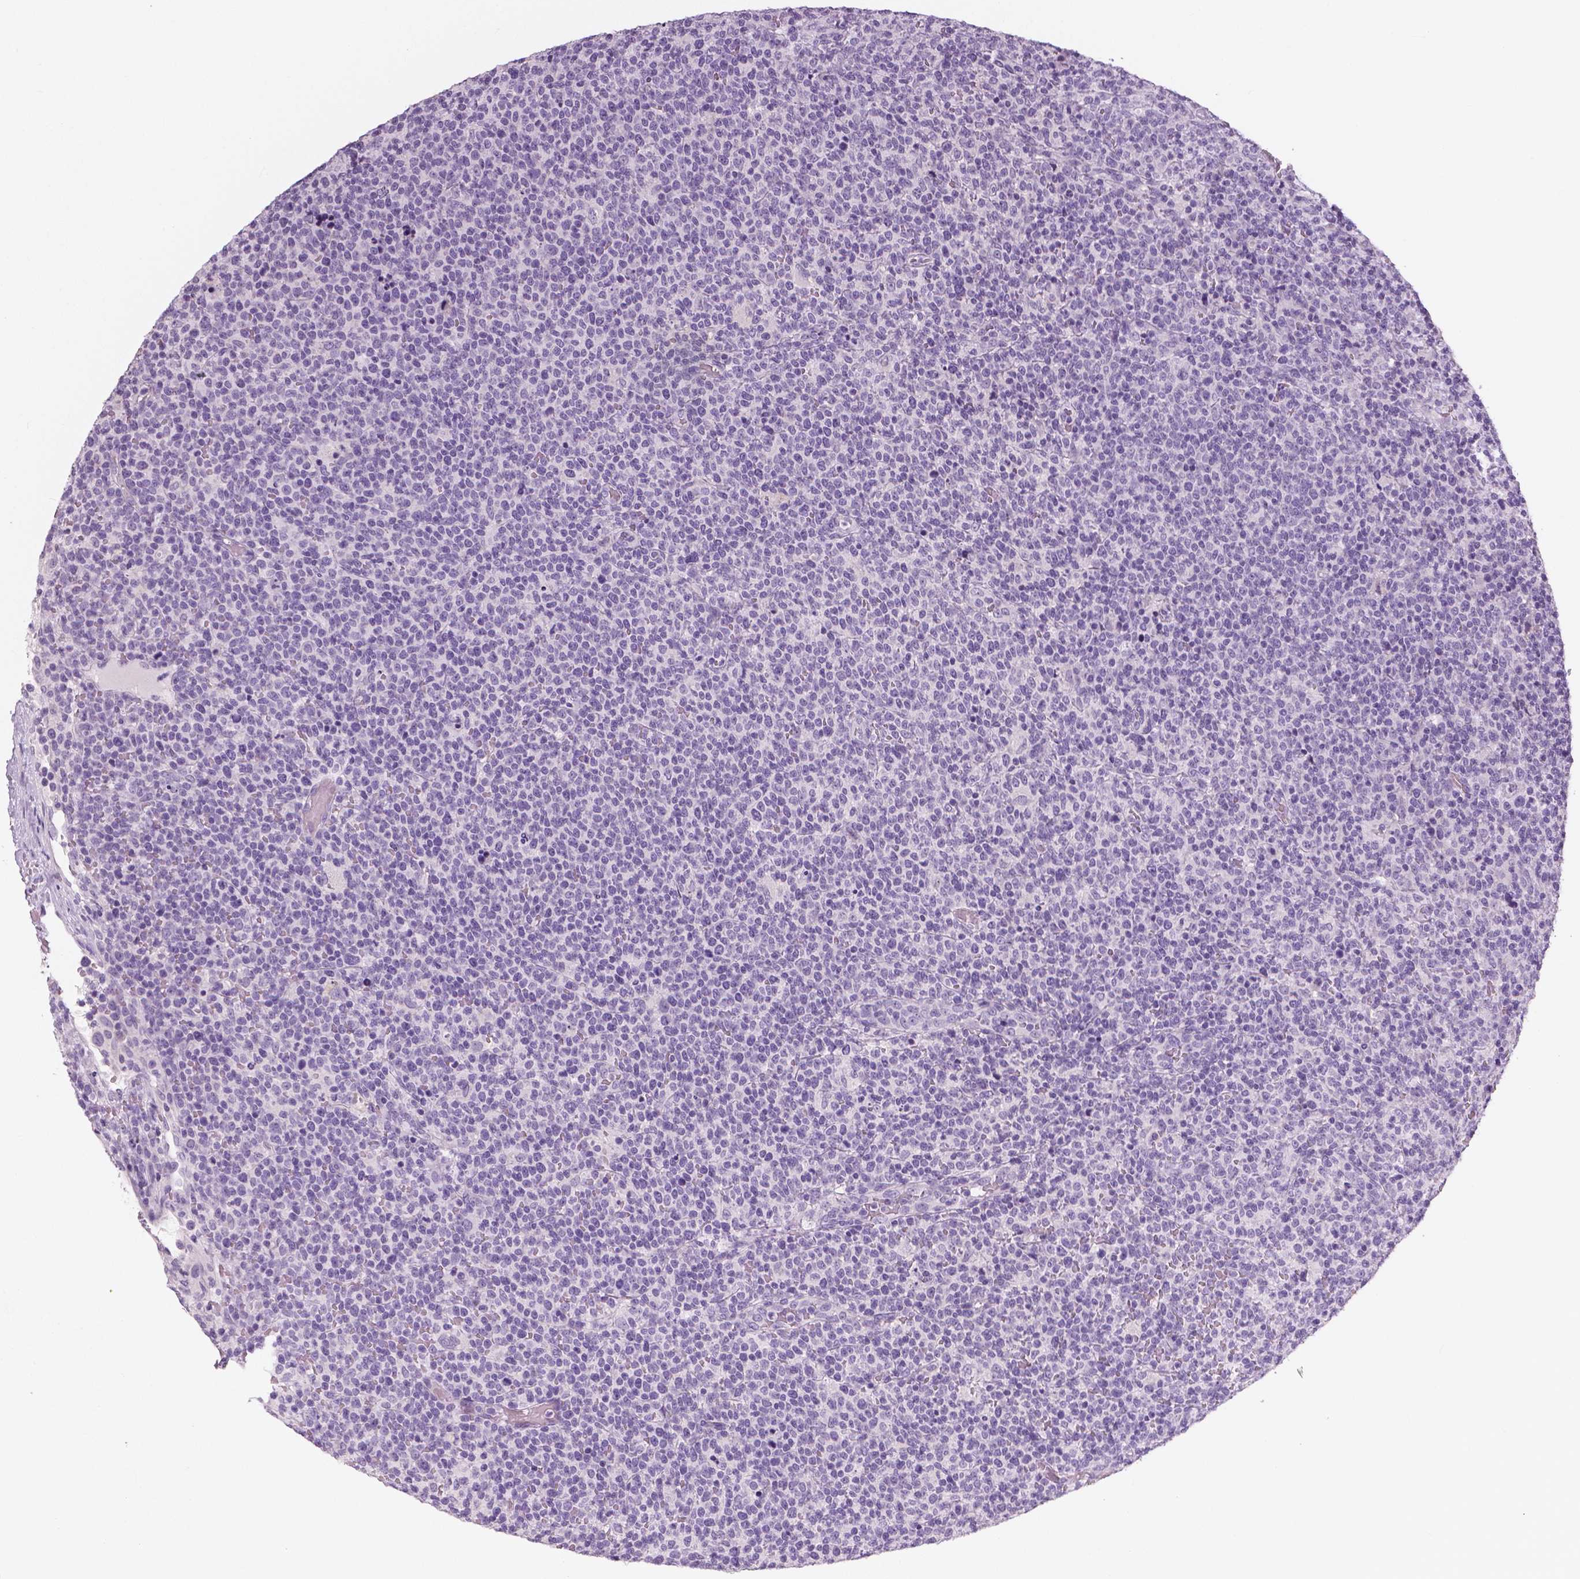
{"staining": {"intensity": "negative", "quantity": "none", "location": "none"}, "tissue": "lymphoma", "cell_type": "Tumor cells", "image_type": "cancer", "snomed": [{"axis": "morphology", "description": "Malignant lymphoma, non-Hodgkin's type, High grade"}, {"axis": "topography", "description": "Lymph node"}], "caption": "A histopathology image of human malignant lymphoma, non-Hodgkin's type (high-grade) is negative for staining in tumor cells.", "gene": "NECAB1", "patient": {"sex": "male", "age": 61}}